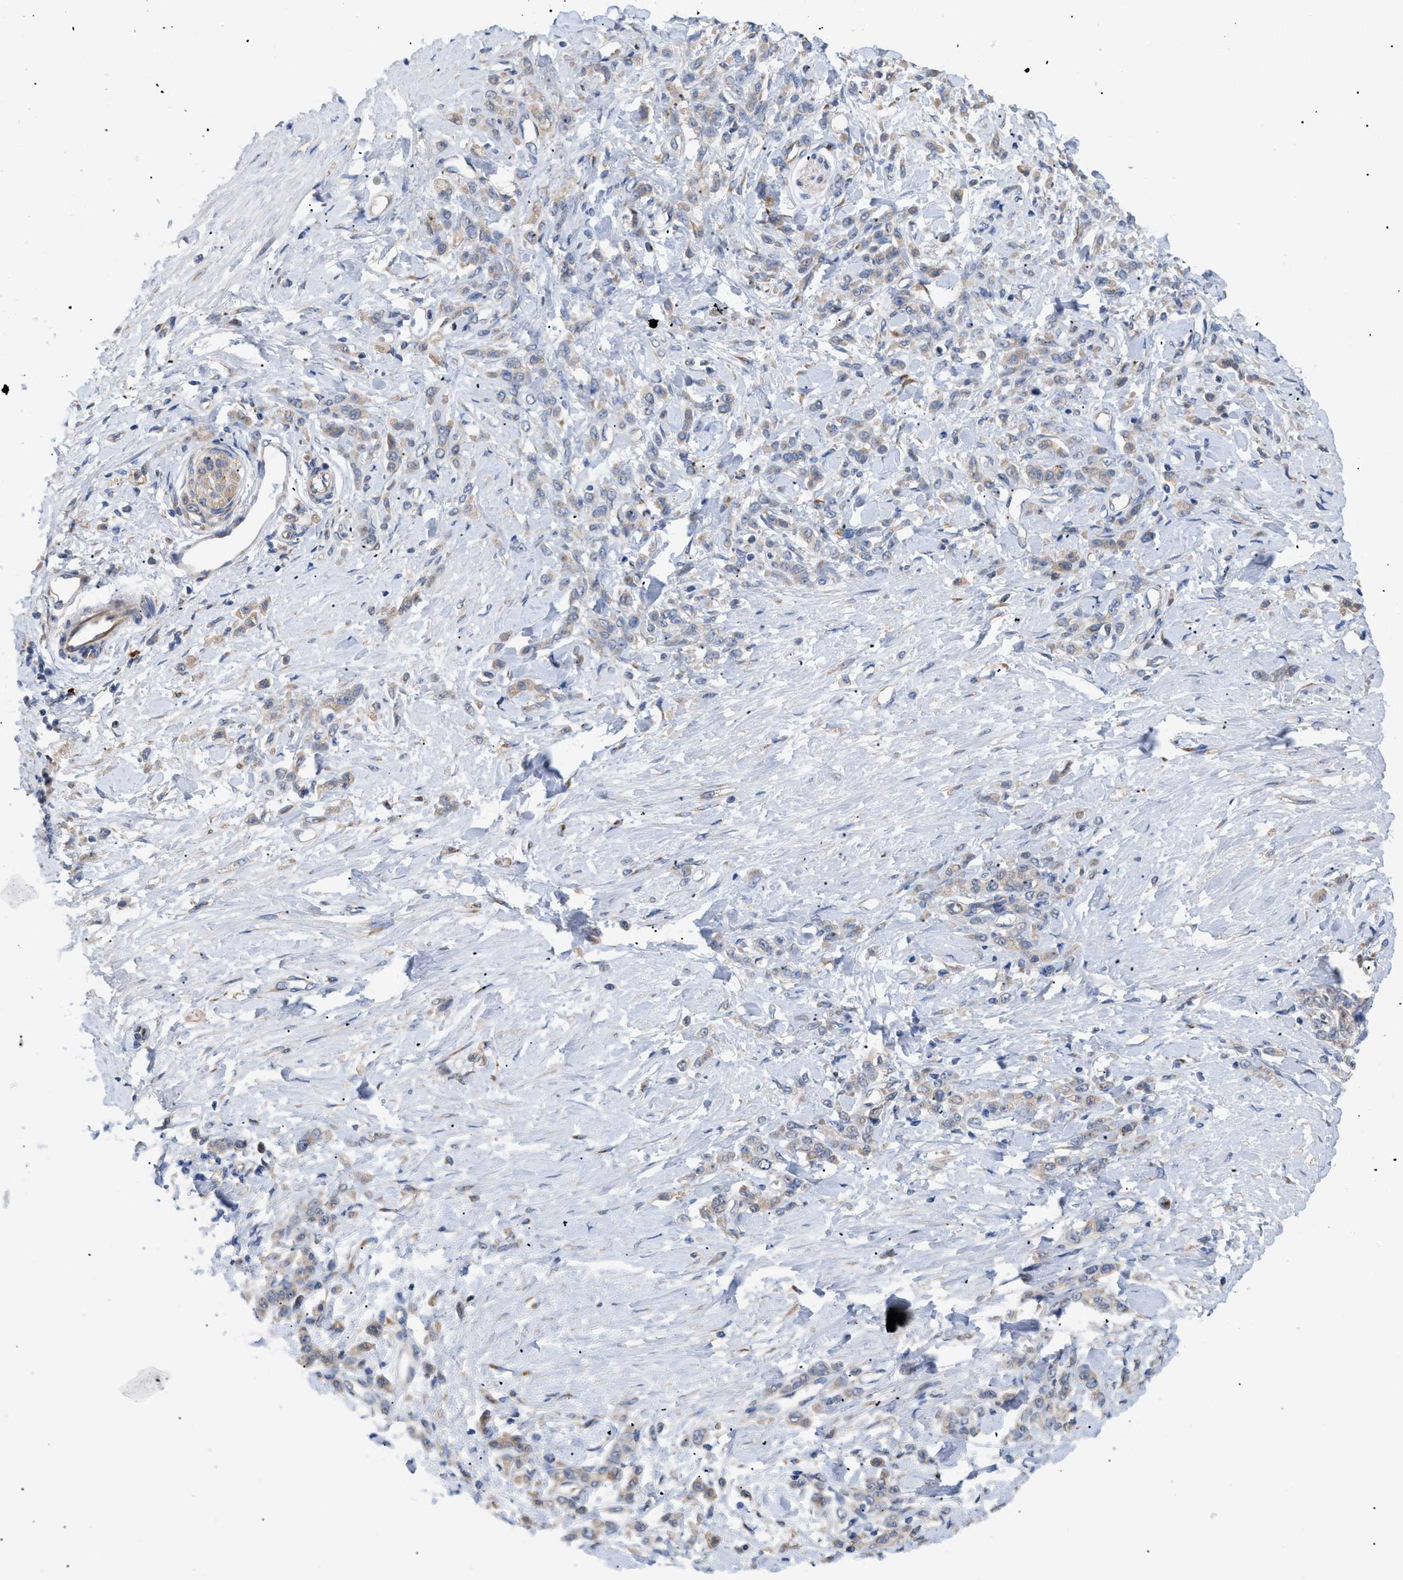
{"staining": {"intensity": "weak", "quantity": "25%-75%", "location": "cytoplasmic/membranous"}, "tissue": "stomach cancer", "cell_type": "Tumor cells", "image_type": "cancer", "snomed": [{"axis": "morphology", "description": "Normal tissue, NOS"}, {"axis": "morphology", "description": "Adenocarcinoma, NOS"}, {"axis": "topography", "description": "Stomach"}], "caption": "Protein staining by immunohistochemistry demonstrates weak cytoplasmic/membranous expression in about 25%-75% of tumor cells in stomach cancer. The staining was performed using DAB, with brown indicating positive protein expression. Nuclei are stained blue with hematoxylin.", "gene": "SLC50A1", "patient": {"sex": "male", "age": 82}}